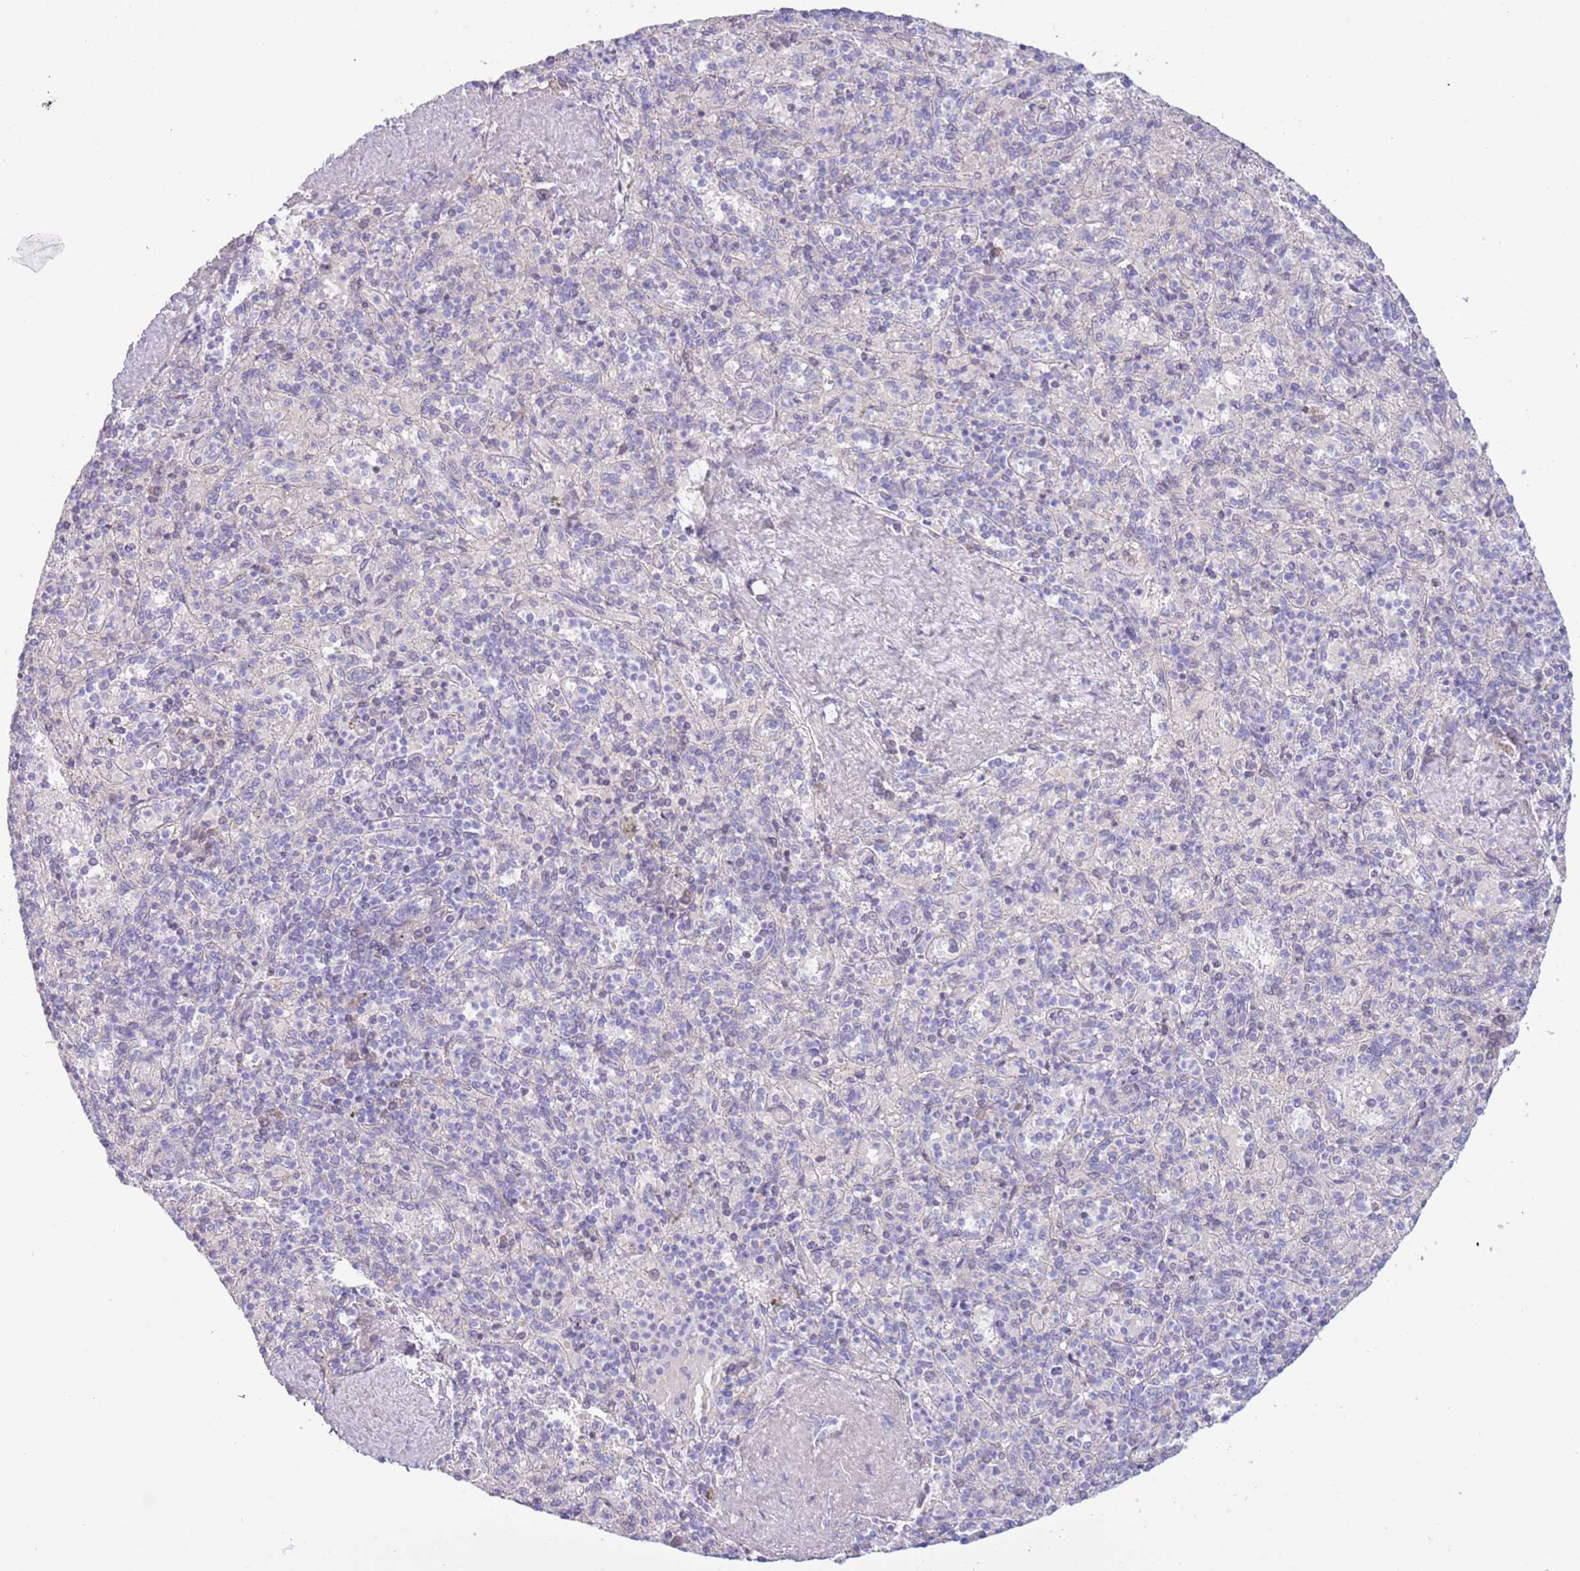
{"staining": {"intensity": "negative", "quantity": "none", "location": "none"}, "tissue": "spleen", "cell_type": "Cells in red pulp", "image_type": "normal", "snomed": [{"axis": "morphology", "description": "Normal tissue, NOS"}, {"axis": "topography", "description": "Spleen"}], "caption": "Protein analysis of benign spleen exhibits no significant positivity in cells in red pulp. Brightfield microscopy of immunohistochemistry (IHC) stained with DAB (3,3'-diaminobenzidine) (brown) and hematoxylin (blue), captured at high magnification.", "gene": "ACR", "patient": {"sex": "male", "age": 82}}